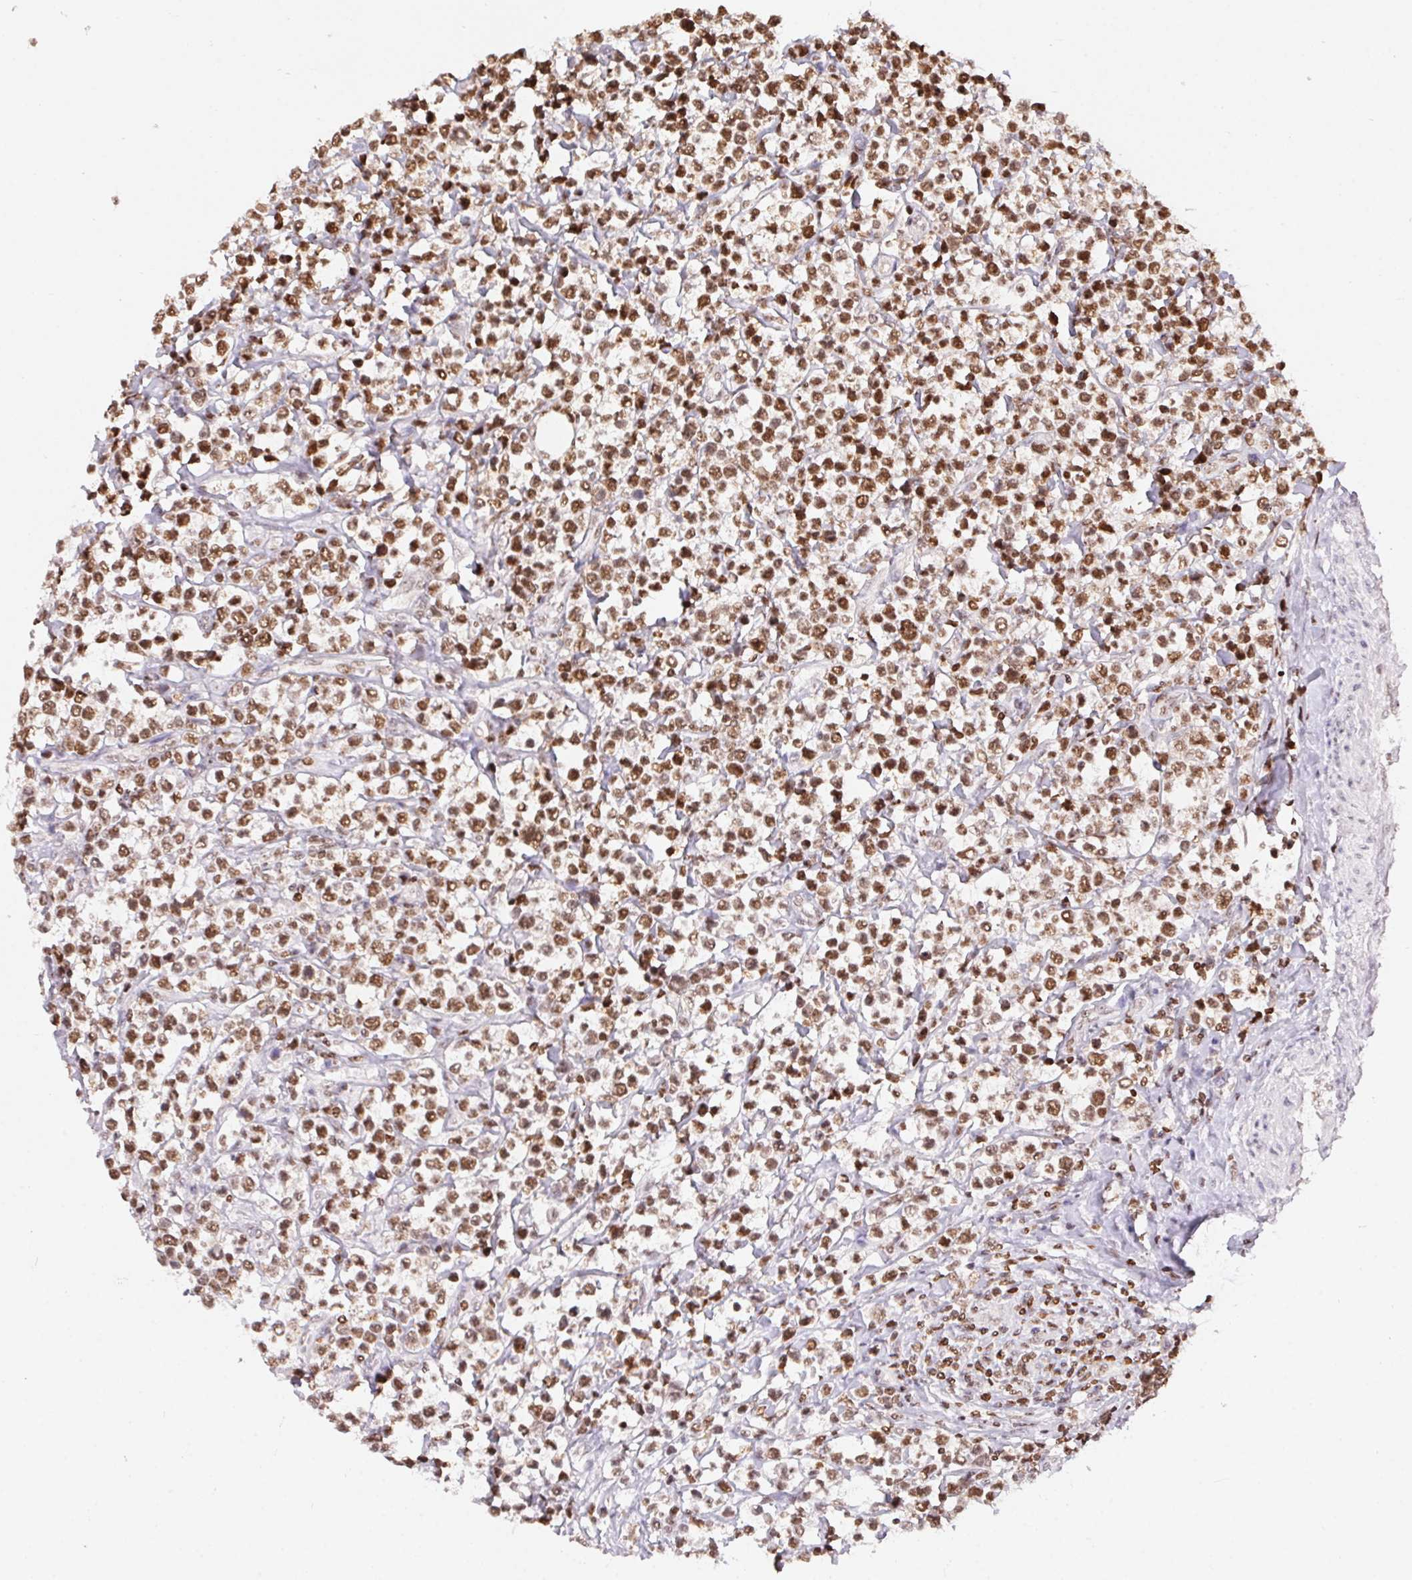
{"staining": {"intensity": "moderate", "quantity": ">75%", "location": "nuclear"}, "tissue": "lymphoma", "cell_type": "Tumor cells", "image_type": "cancer", "snomed": [{"axis": "morphology", "description": "Malignant lymphoma, non-Hodgkin's type, High grade"}, {"axis": "topography", "description": "Soft tissue"}], "caption": "This is a histology image of immunohistochemistry staining of lymphoma, which shows moderate positivity in the nuclear of tumor cells.", "gene": "POLD3", "patient": {"sex": "female", "age": 56}}